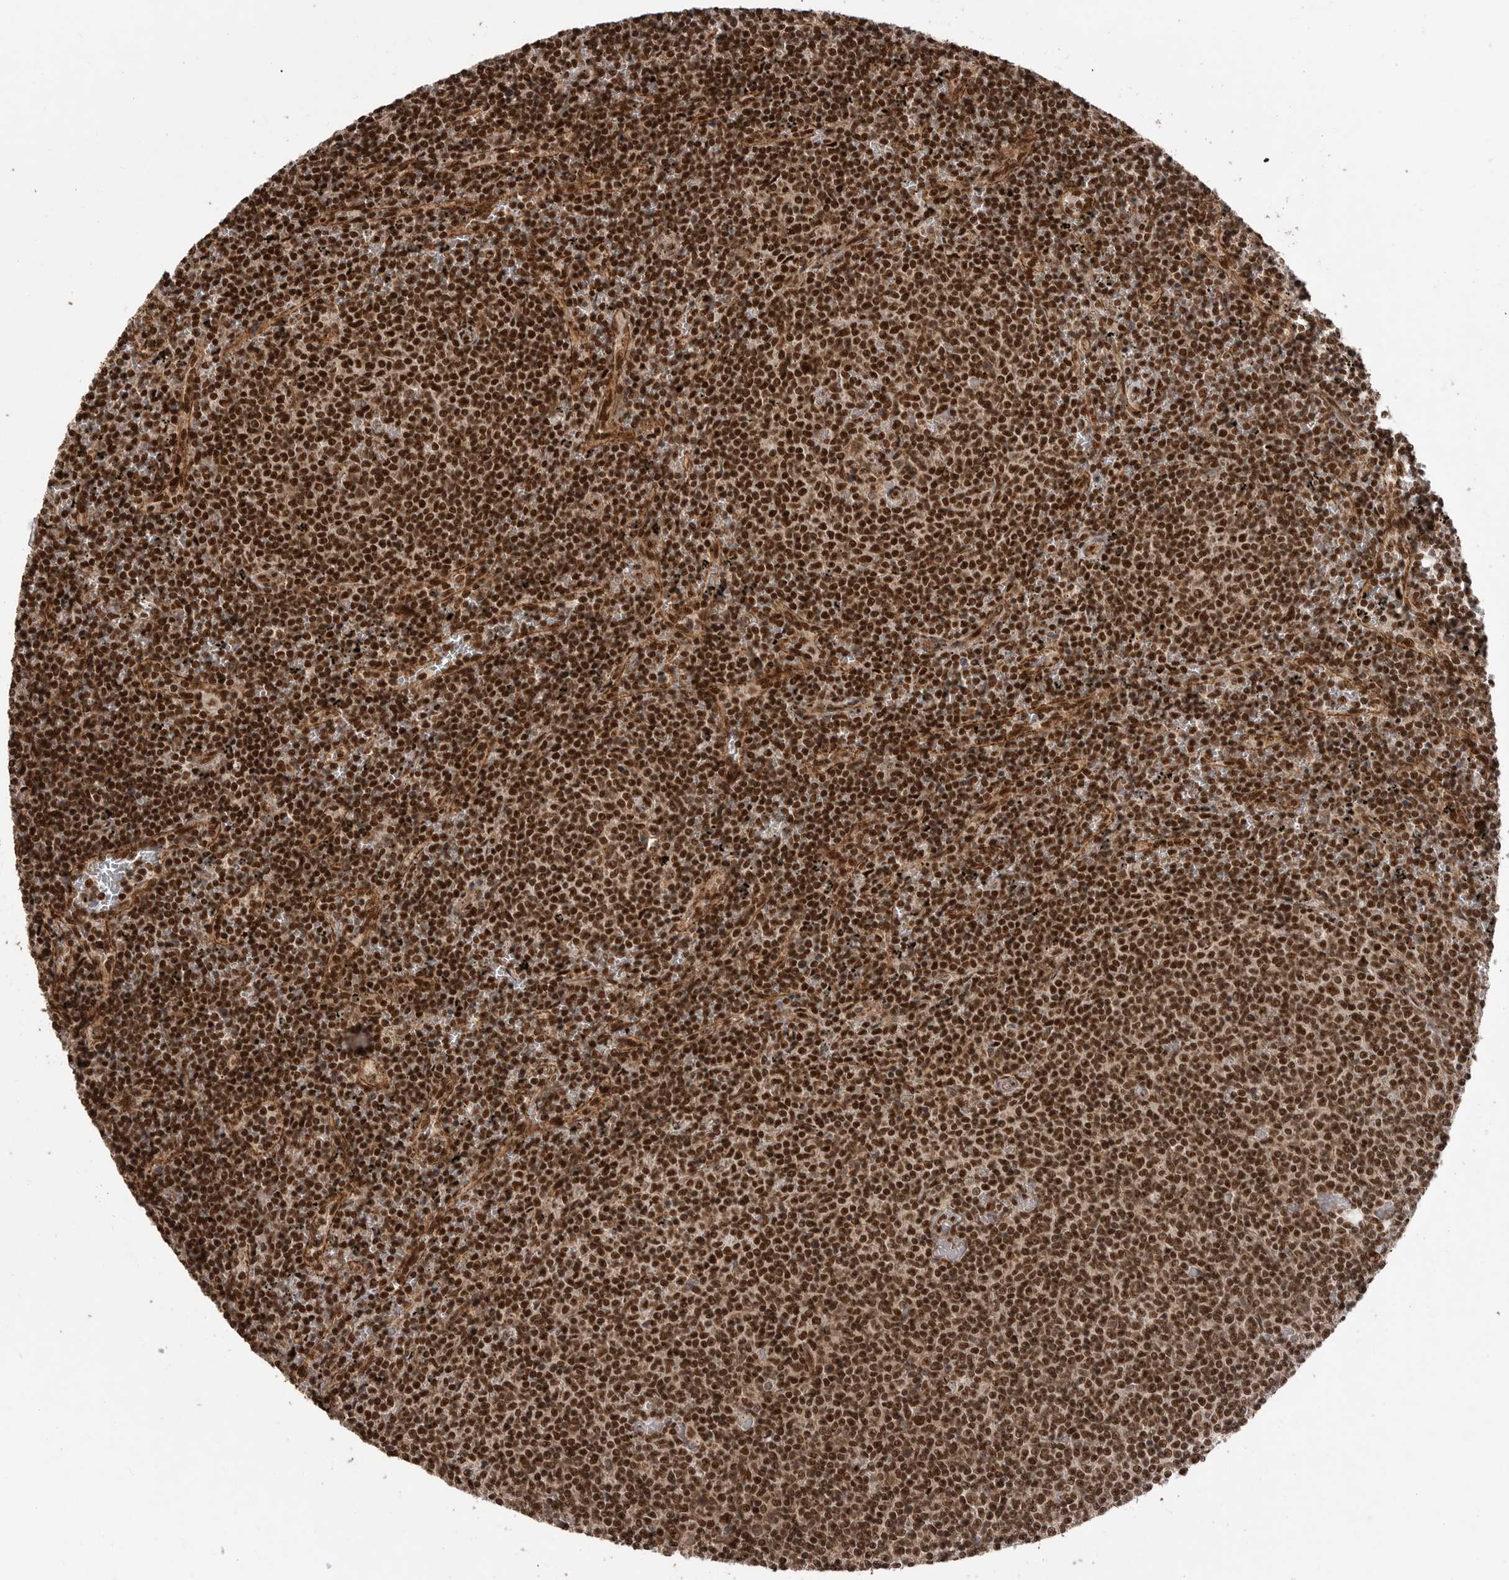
{"staining": {"intensity": "strong", "quantity": ">75%", "location": "nuclear"}, "tissue": "lymphoma", "cell_type": "Tumor cells", "image_type": "cancer", "snomed": [{"axis": "morphology", "description": "Malignant lymphoma, non-Hodgkin's type, Low grade"}, {"axis": "topography", "description": "Spleen"}], "caption": "This photomicrograph reveals lymphoma stained with immunohistochemistry to label a protein in brown. The nuclear of tumor cells show strong positivity for the protein. Nuclei are counter-stained blue.", "gene": "PPP1R8", "patient": {"sex": "female", "age": 50}}